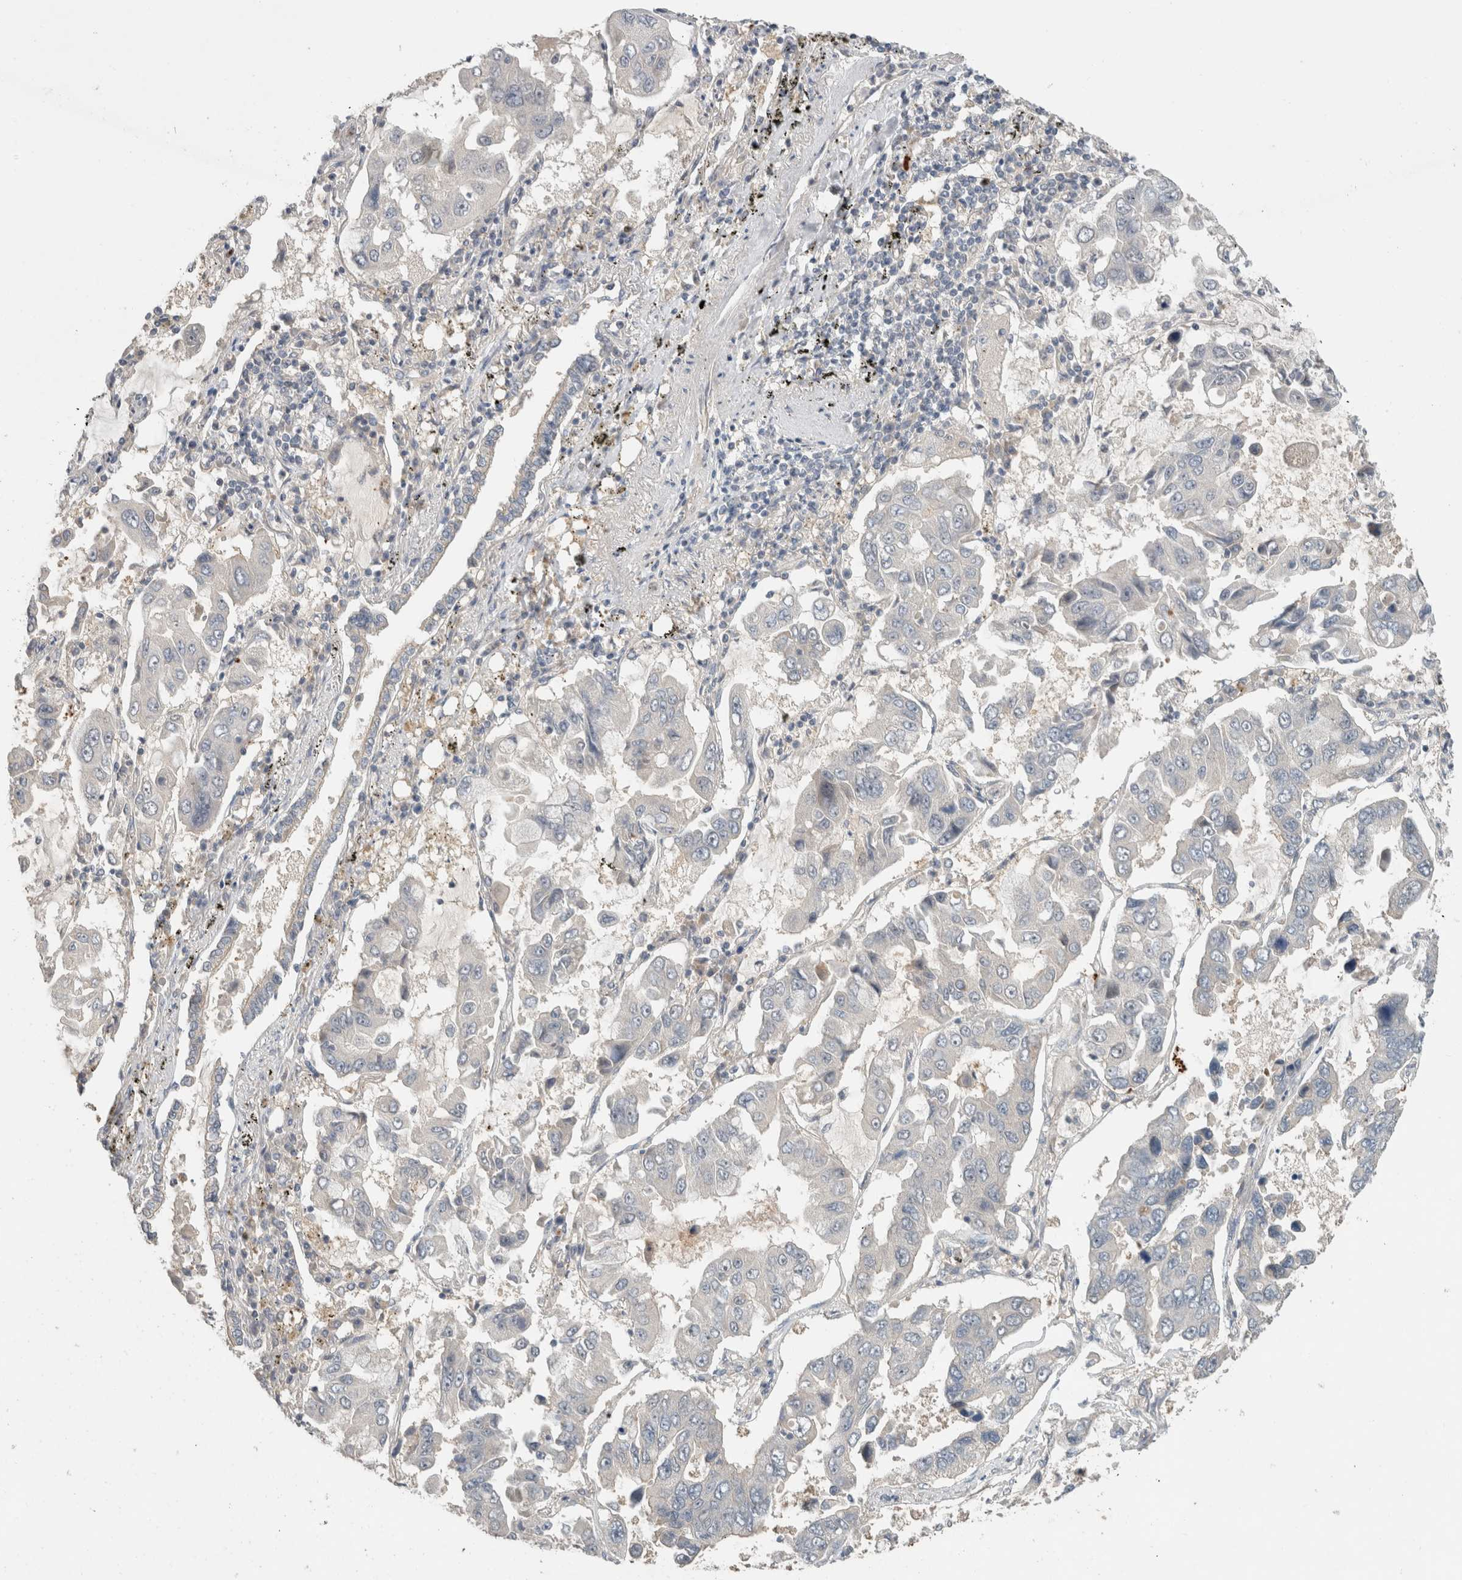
{"staining": {"intensity": "negative", "quantity": "none", "location": "none"}, "tissue": "lung cancer", "cell_type": "Tumor cells", "image_type": "cancer", "snomed": [{"axis": "morphology", "description": "Adenocarcinoma, NOS"}, {"axis": "topography", "description": "Lung"}], "caption": "The image displays no staining of tumor cells in lung cancer.", "gene": "ERCC6L2", "patient": {"sex": "male", "age": 64}}